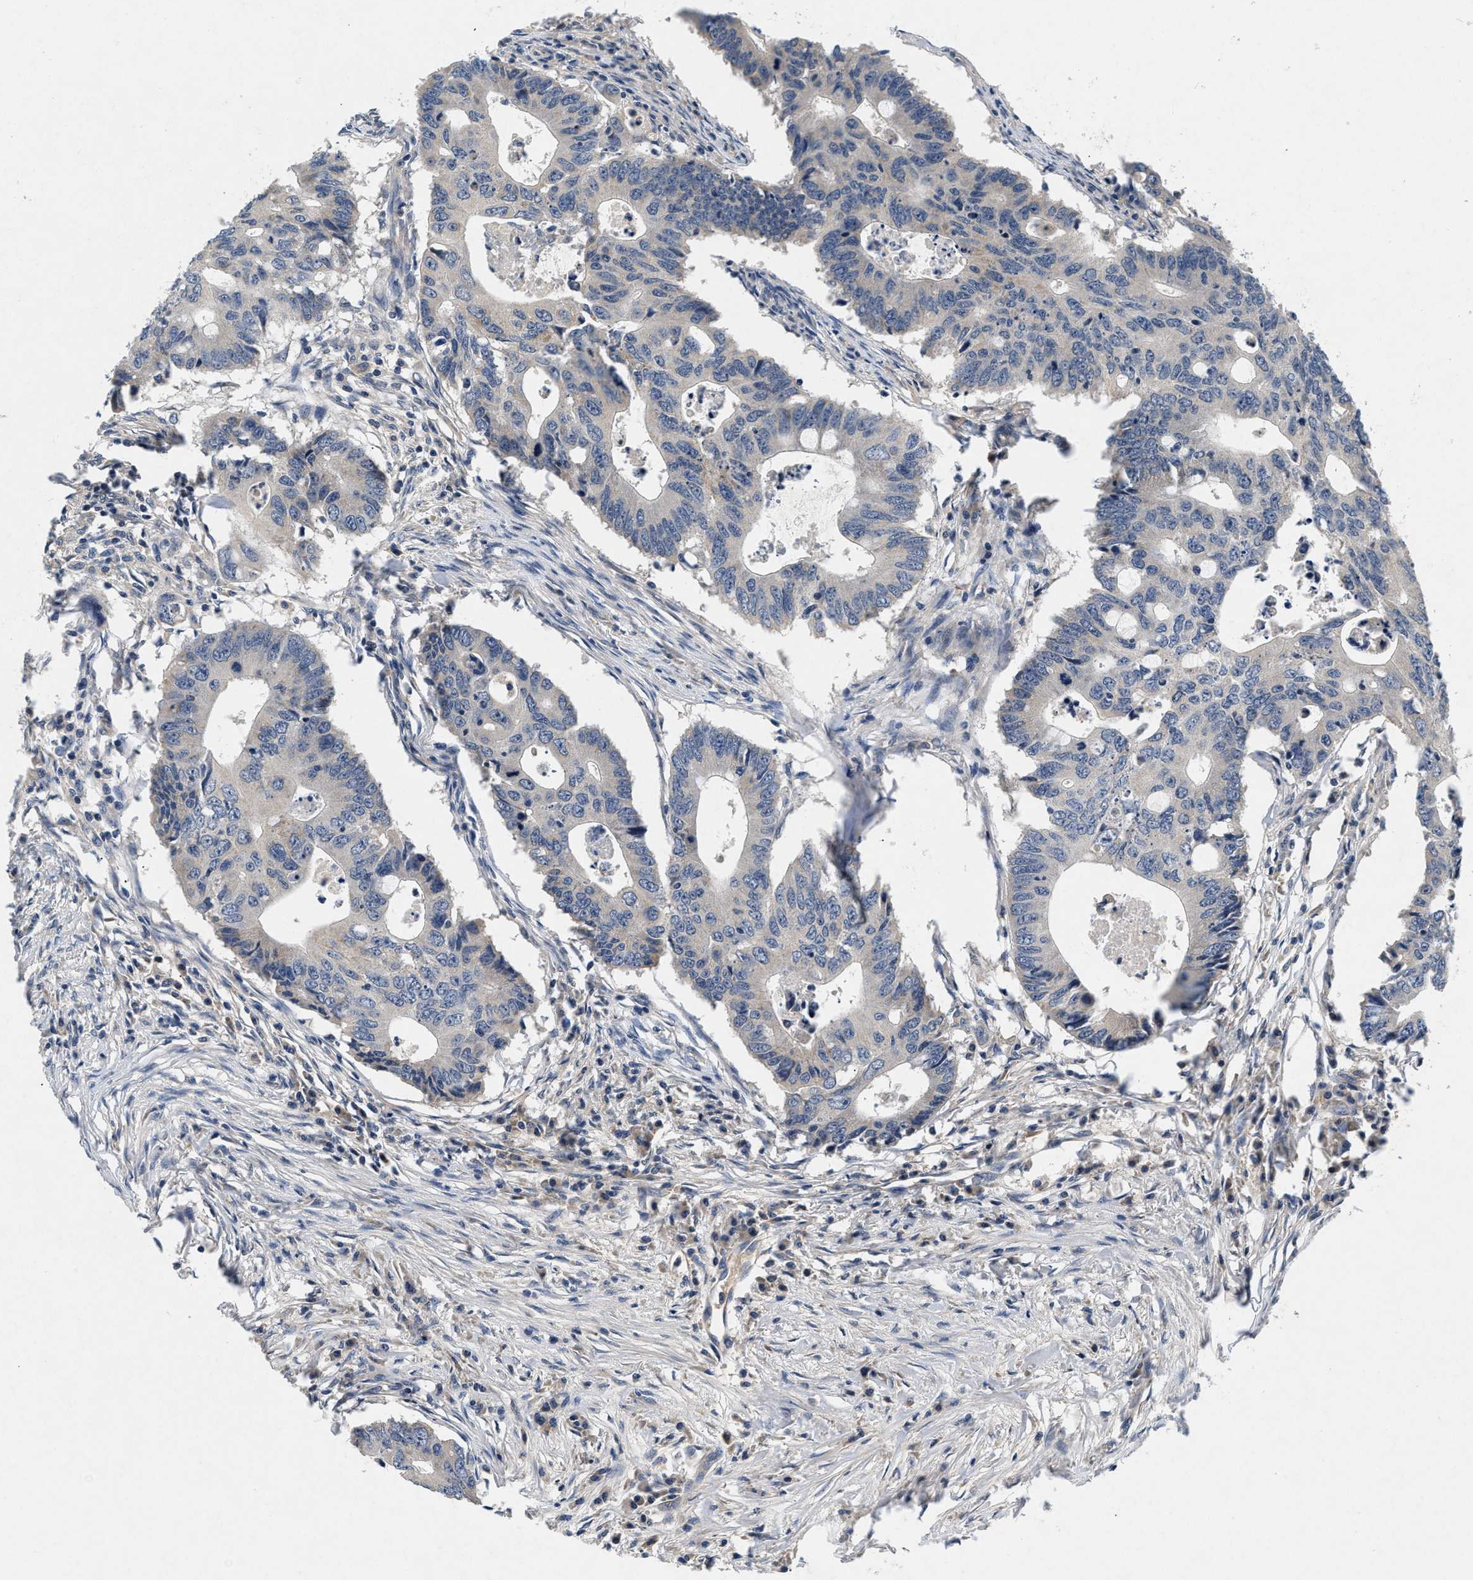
{"staining": {"intensity": "negative", "quantity": "none", "location": "none"}, "tissue": "colorectal cancer", "cell_type": "Tumor cells", "image_type": "cancer", "snomed": [{"axis": "morphology", "description": "Adenocarcinoma, NOS"}, {"axis": "topography", "description": "Colon"}], "caption": "The photomicrograph exhibits no significant positivity in tumor cells of adenocarcinoma (colorectal).", "gene": "PDP1", "patient": {"sex": "male", "age": 71}}